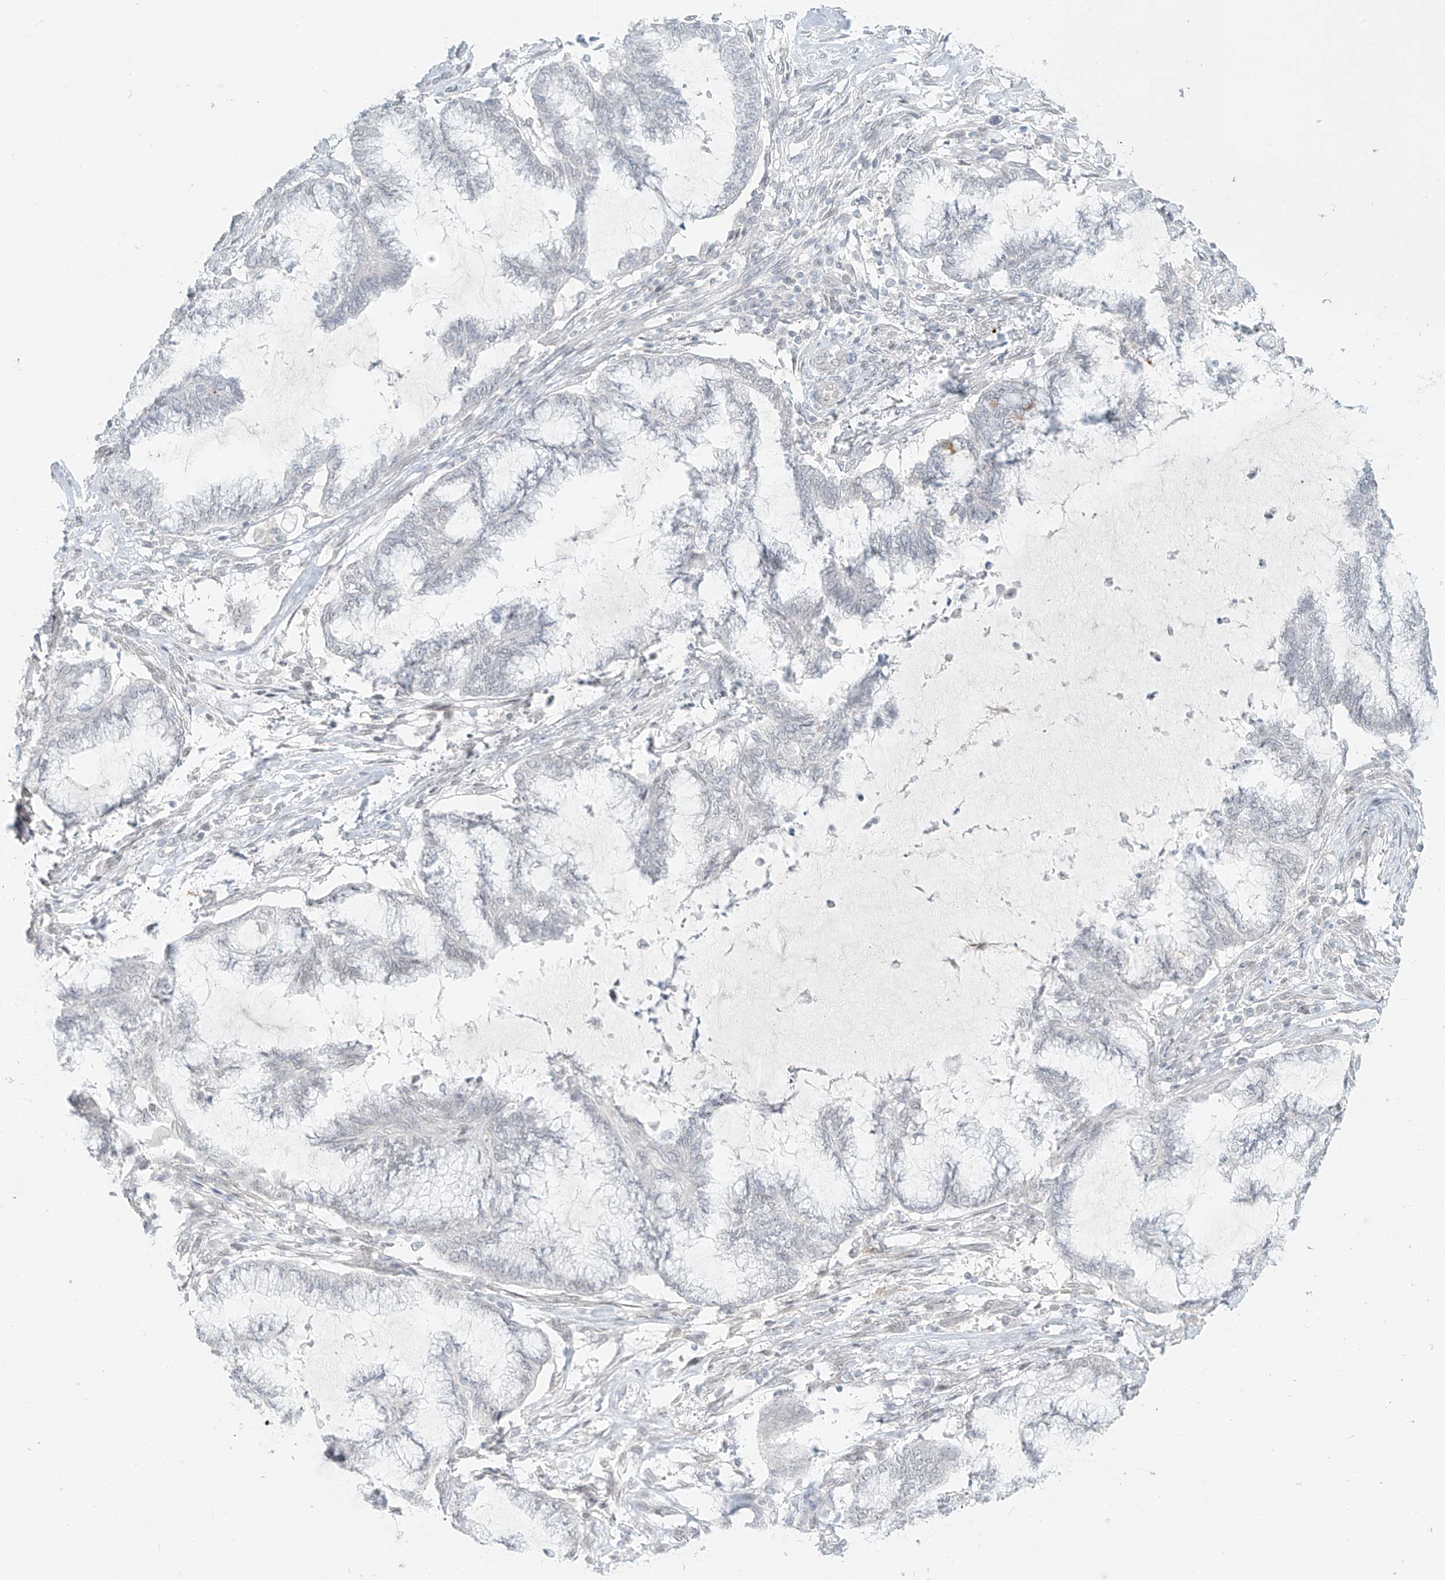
{"staining": {"intensity": "negative", "quantity": "none", "location": "none"}, "tissue": "endometrial cancer", "cell_type": "Tumor cells", "image_type": "cancer", "snomed": [{"axis": "morphology", "description": "Adenocarcinoma, NOS"}, {"axis": "topography", "description": "Endometrium"}], "caption": "IHC photomicrograph of neoplastic tissue: endometrial adenocarcinoma stained with DAB displays no significant protein expression in tumor cells.", "gene": "OSBPL7", "patient": {"sex": "female", "age": 86}}